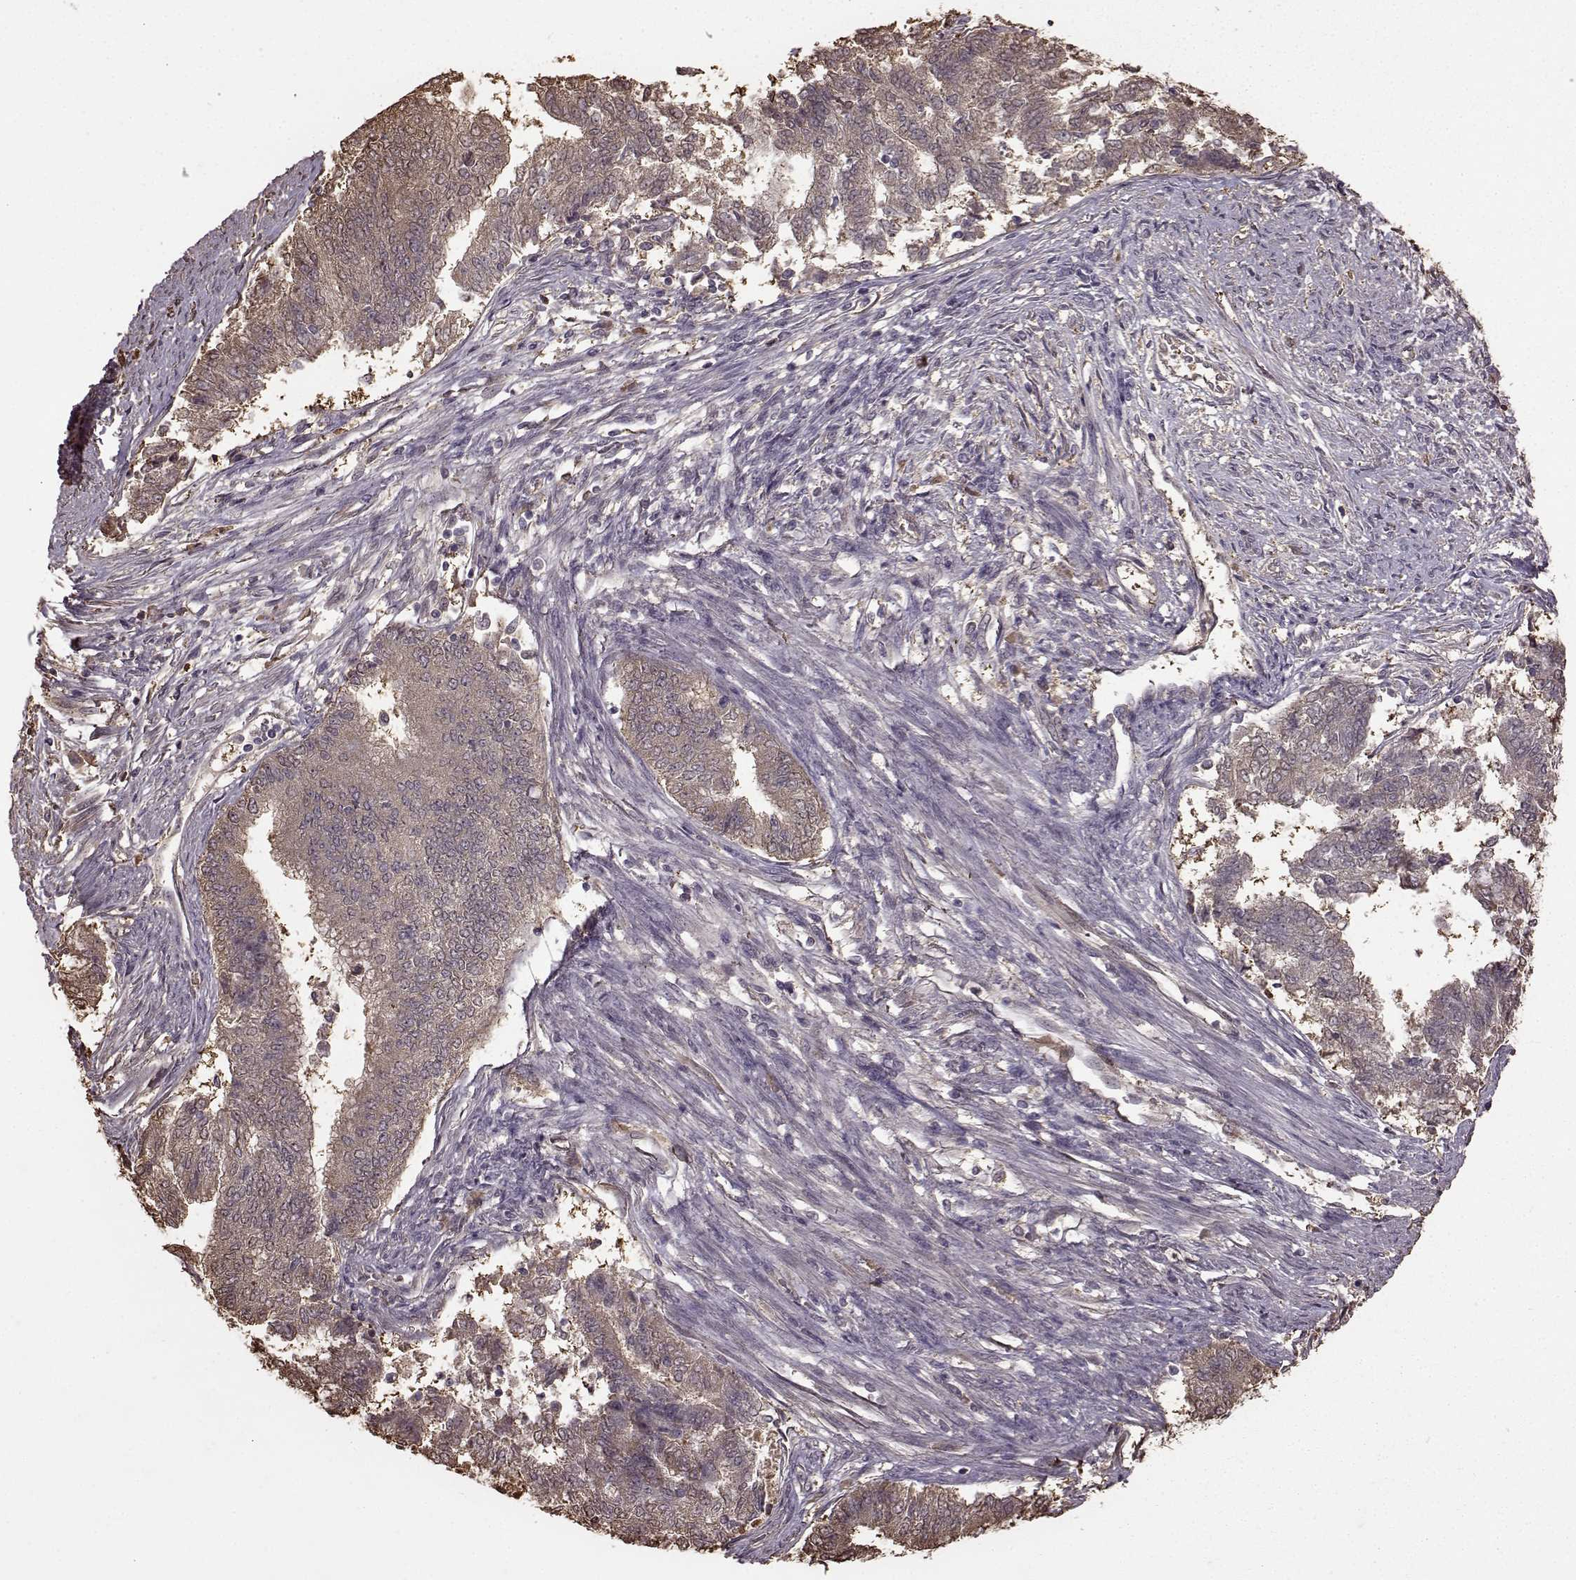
{"staining": {"intensity": "moderate", "quantity": "<25%", "location": "cytoplasmic/membranous"}, "tissue": "endometrial cancer", "cell_type": "Tumor cells", "image_type": "cancer", "snomed": [{"axis": "morphology", "description": "Adenocarcinoma, NOS"}, {"axis": "topography", "description": "Endometrium"}], "caption": "IHC (DAB (3,3'-diaminobenzidine)) staining of human endometrial adenocarcinoma displays moderate cytoplasmic/membranous protein staining in about <25% of tumor cells.", "gene": "NME1-NME2", "patient": {"sex": "female", "age": 65}}